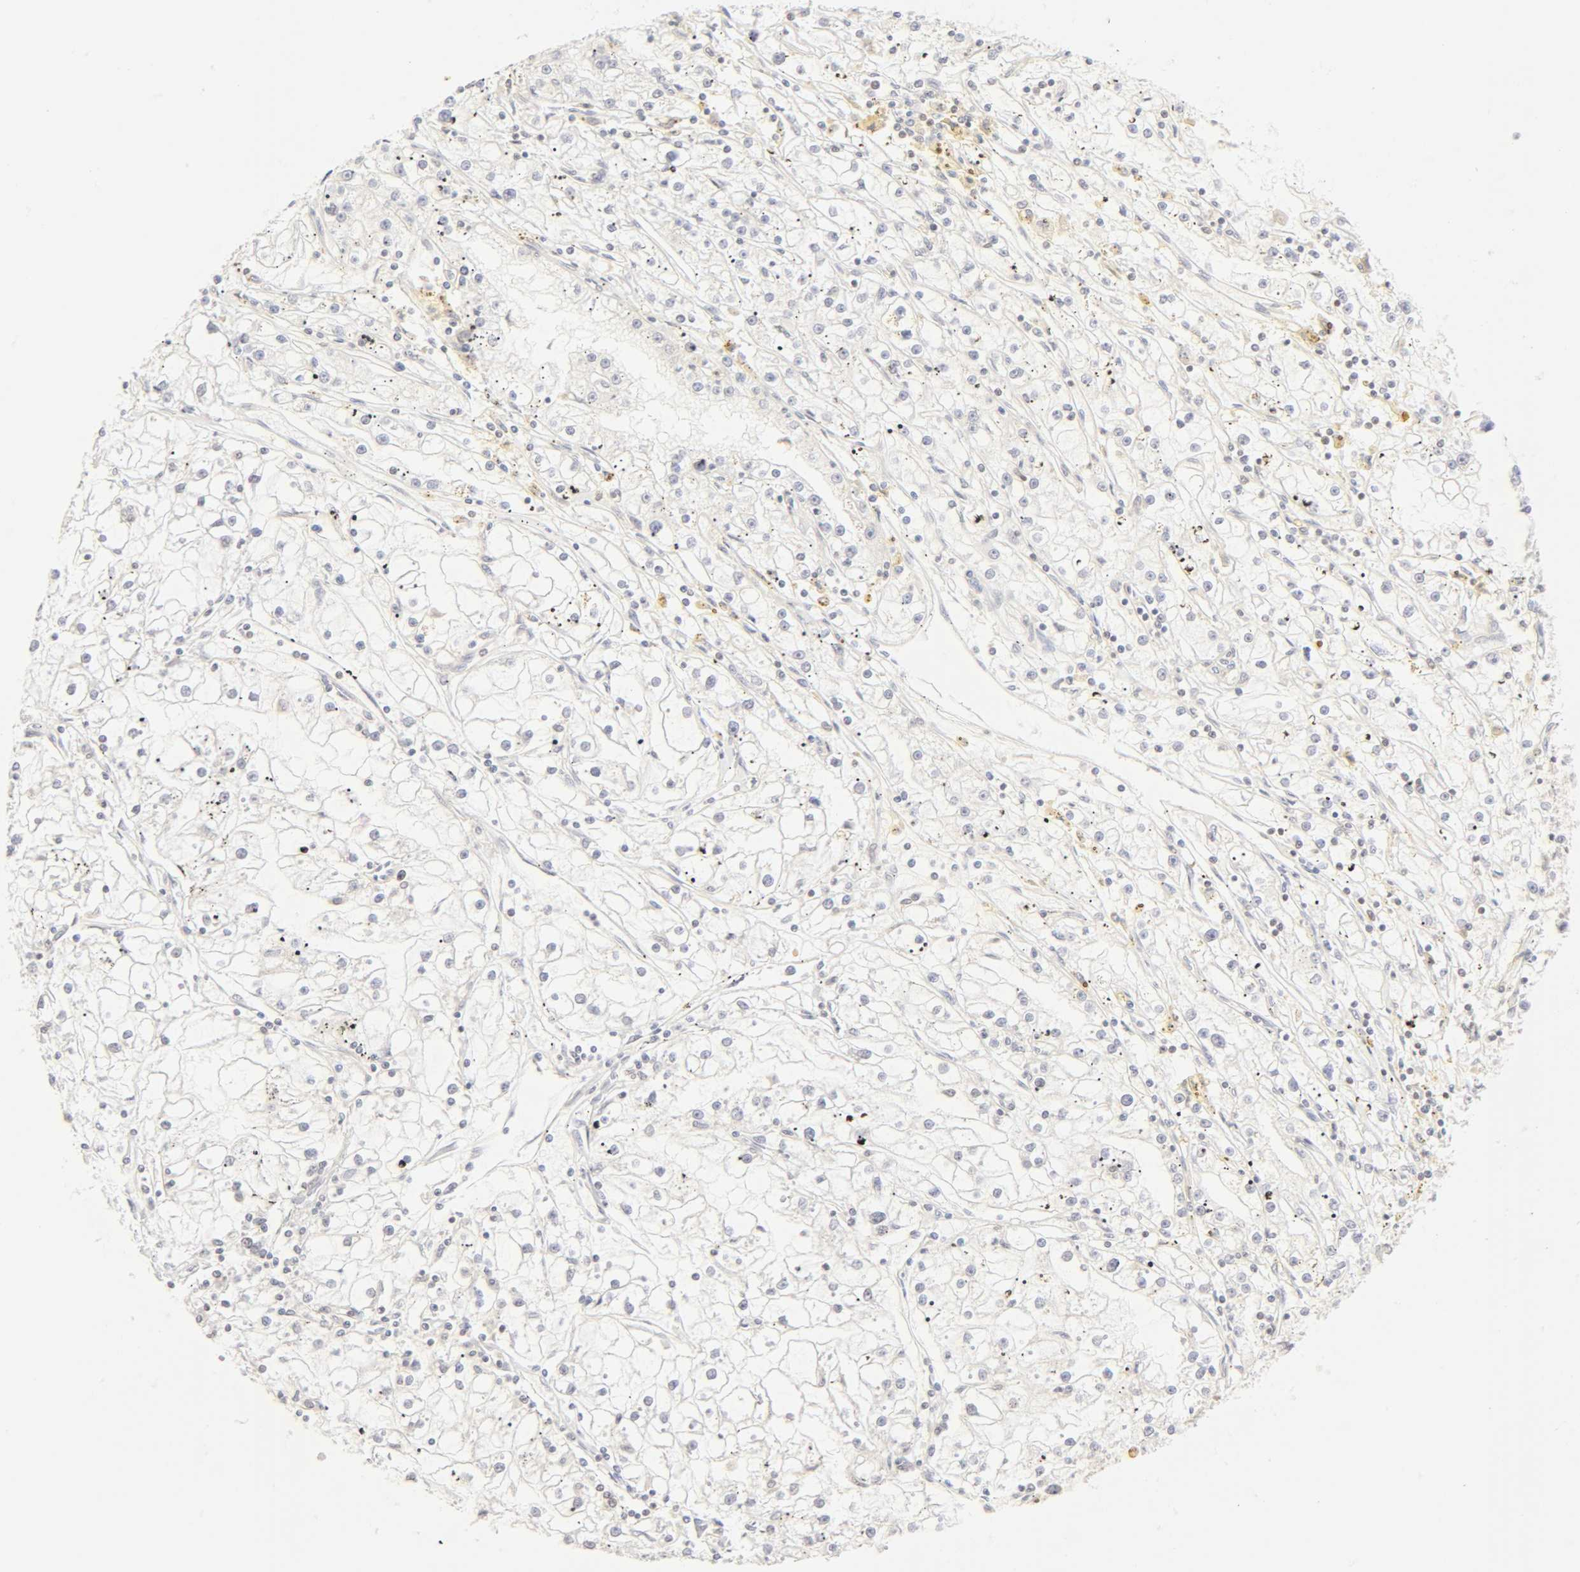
{"staining": {"intensity": "negative", "quantity": "none", "location": "none"}, "tissue": "renal cancer", "cell_type": "Tumor cells", "image_type": "cancer", "snomed": [{"axis": "morphology", "description": "Adenocarcinoma, NOS"}, {"axis": "topography", "description": "Kidney"}], "caption": "IHC histopathology image of neoplastic tissue: human renal cancer stained with DAB (3,3'-diaminobenzidine) reveals no significant protein staining in tumor cells. (DAB (3,3'-diaminobenzidine) IHC, high magnification).", "gene": "KIF2A", "patient": {"sex": "male", "age": 56}}